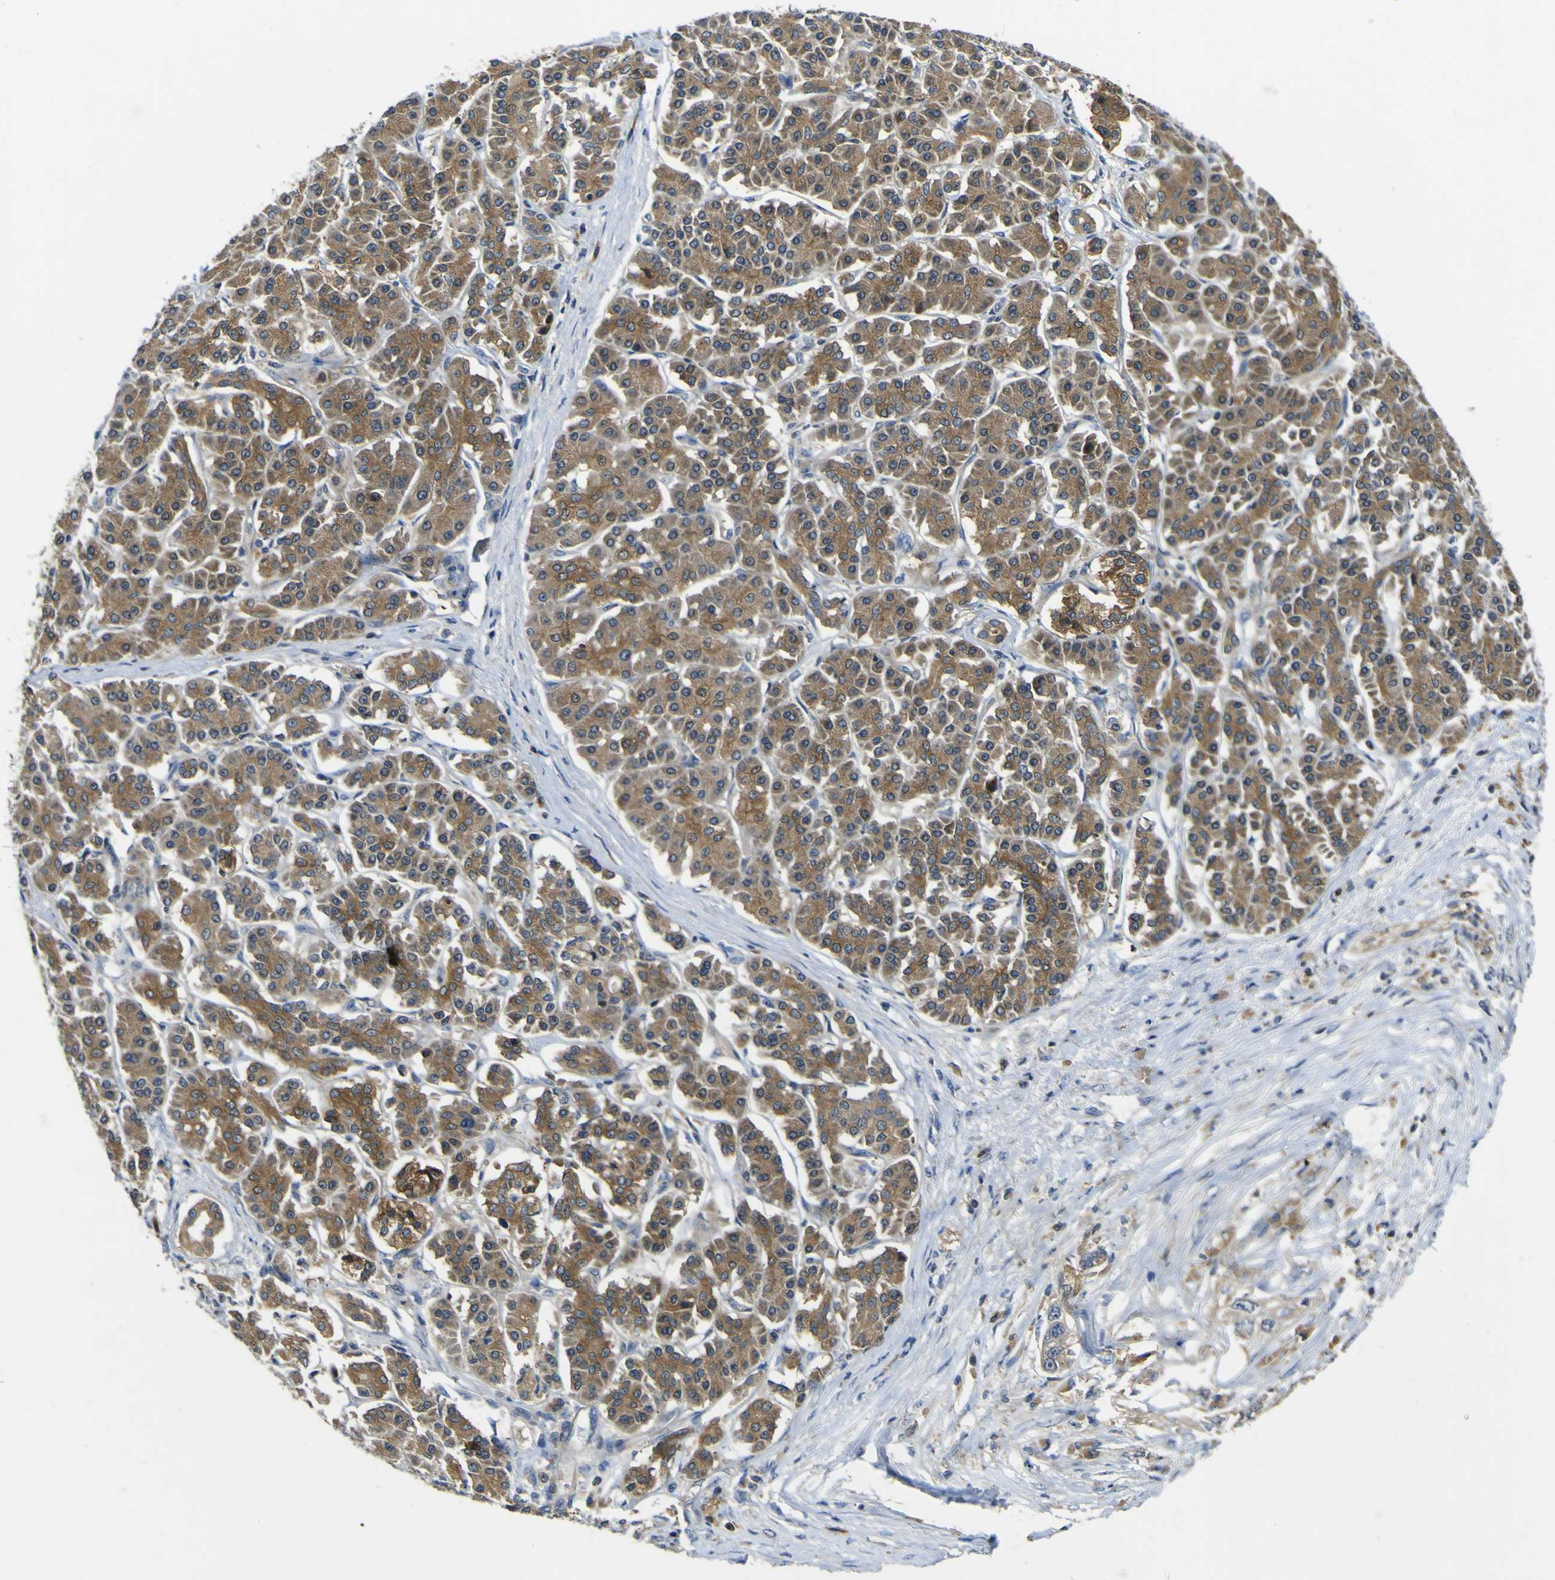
{"staining": {"intensity": "moderate", "quantity": ">75%", "location": "cytoplasmic/membranous"}, "tissue": "pancreatic cancer", "cell_type": "Tumor cells", "image_type": "cancer", "snomed": [{"axis": "morphology", "description": "Normal tissue, NOS"}, {"axis": "topography", "description": "Pancreas"}], "caption": "Human pancreatic cancer stained for a protein (brown) reveals moderate cytoplasmic/membranous positive expression in about >75% of tumor cells.", "gene": "EML2", "patient": {"sex": "male", "age": 42}}